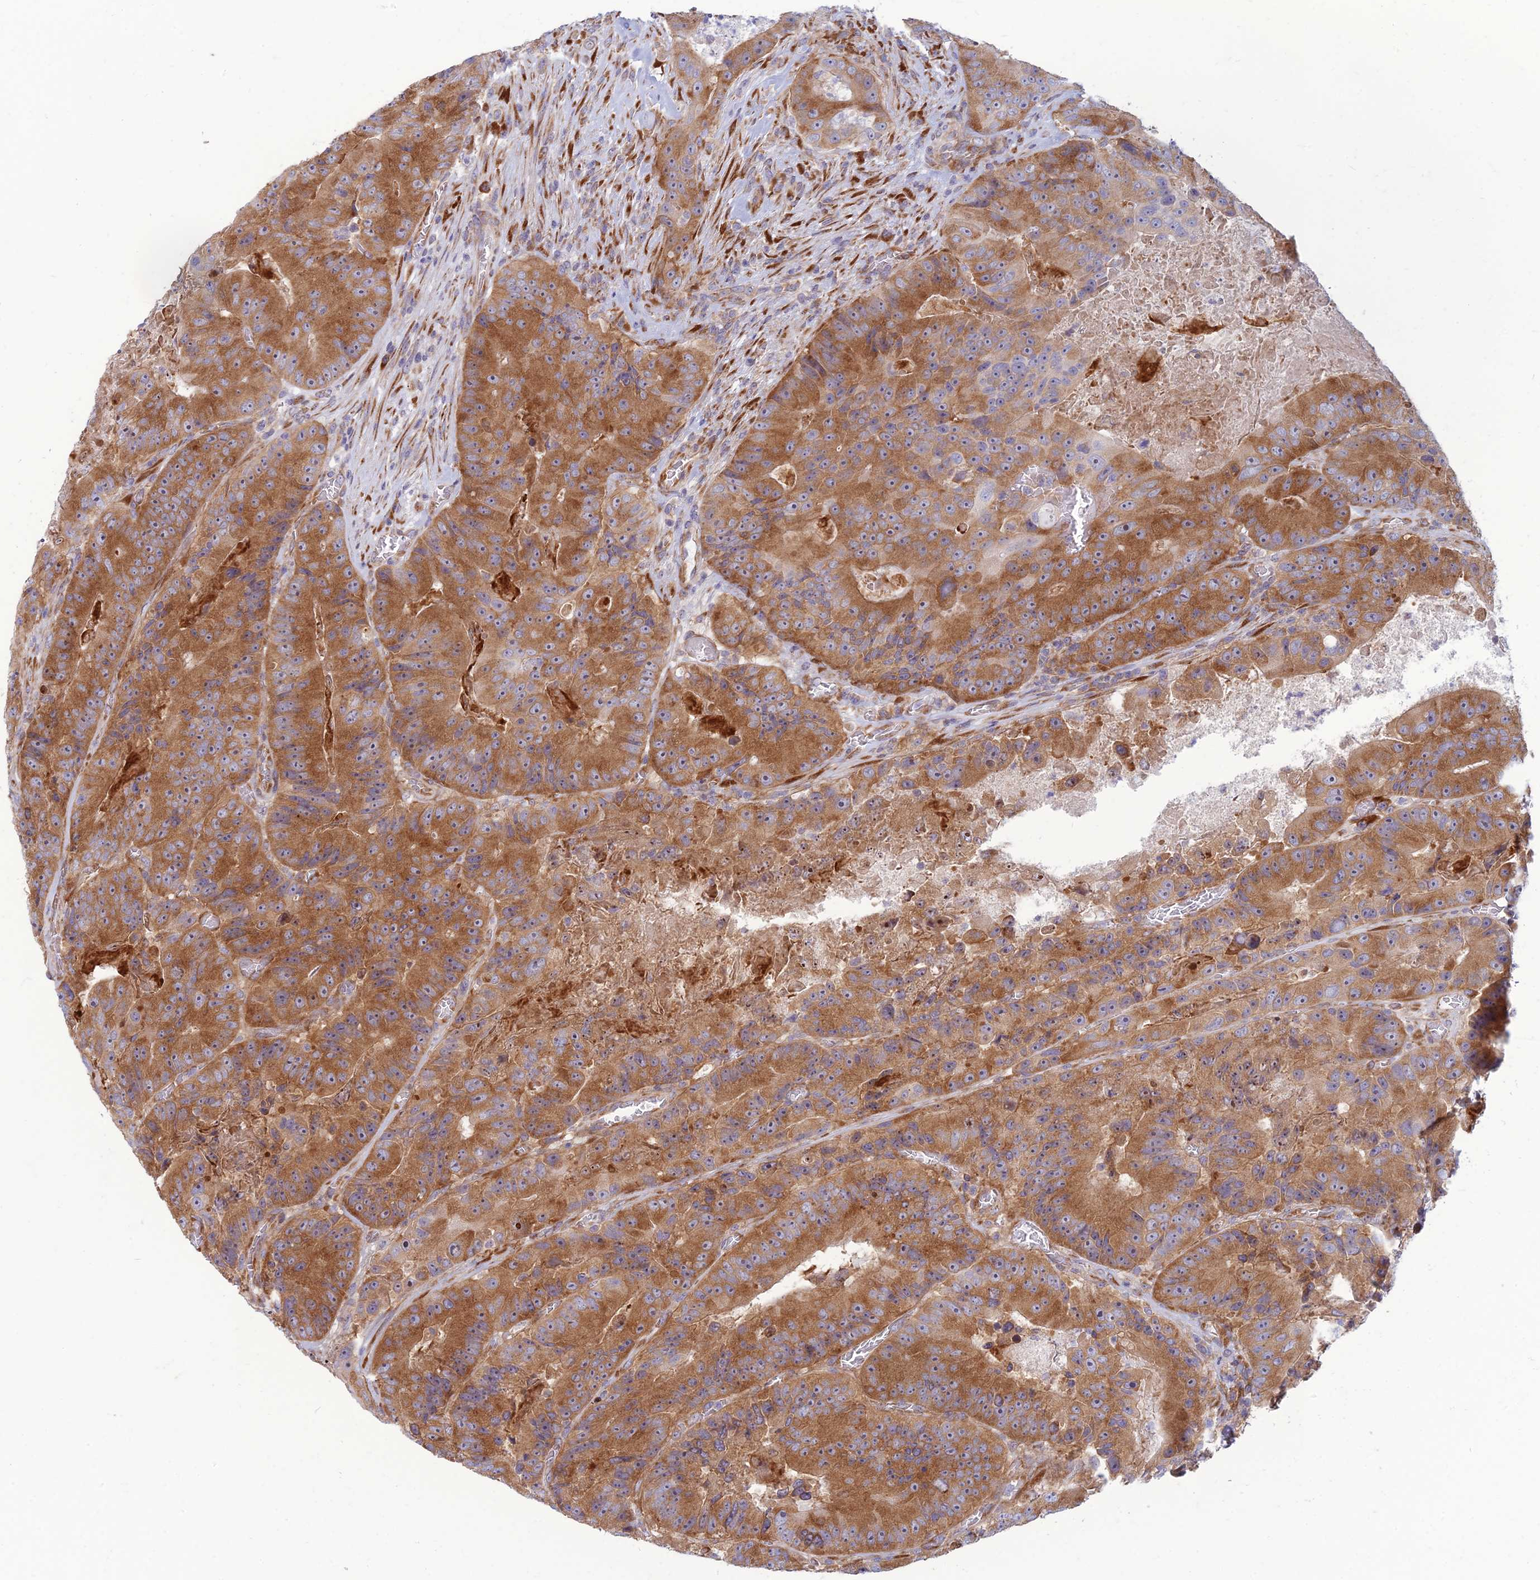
{"staining": {"intensity": "moderate", "quantity": ">75%", "location": "cytoplasmic/membranous"}, "tissue": "colorectal cancer", "cell_type": "Tumor cells", "image_type": "cancer", "snomed": [{"axis": "morphology", "description": "Adenocarcinoma, NOS"}, {"axis": "topography", "description": "Colon"}], "caption": "Protein expression analysis of human colorectal adenocarcinoma reveals moderate cytoplasmic/membranous staining in approximately >75% of tumor cells. (DAB IHC, brown staining for protein, blue staining for nuclei).", "gene": "RPL17-C18orf32", "patient": {"sex": "female", "age": 86}}